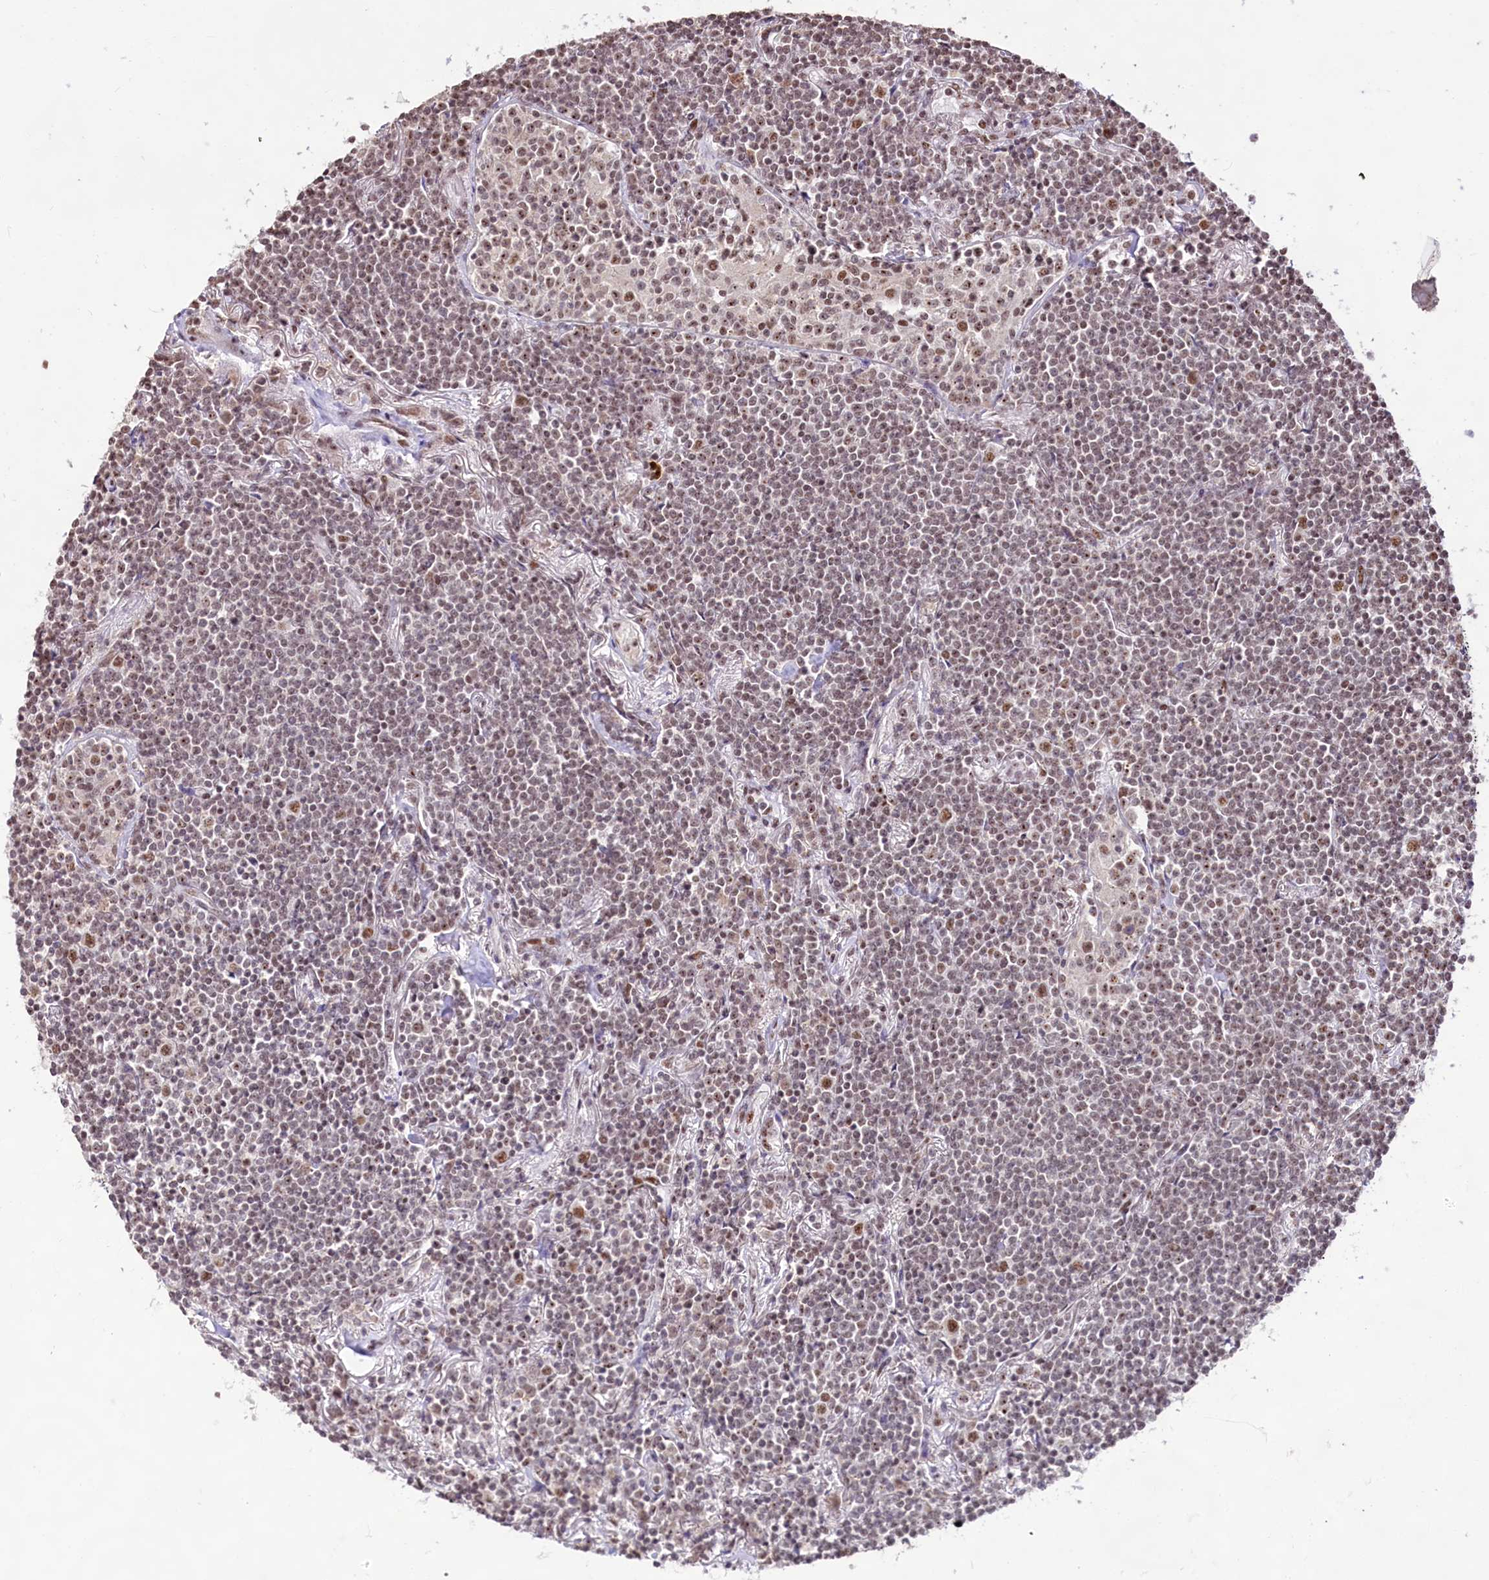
{"staining": {"intensity": "weak", "quantity": ">75%", "location": "nuclear"}, "tissue": "lymphoma", "cell_type": "Tumor cells", "image_type": "cancer", "snomed": [{"axis": "morphology", "description": "Malignant lymphoma, non-Hodgkin's type, Low grade"}, {"axis": "topography", "description": "Lung"}], "caption": "The immunohistochemical stain highlights weak nuclear positivity in tumor cells of low-grade malignant lymphoma, non-Hodgkin's type tissue.", "gene": "HIRA", "patient": {"sex": "female", "age": 71}}